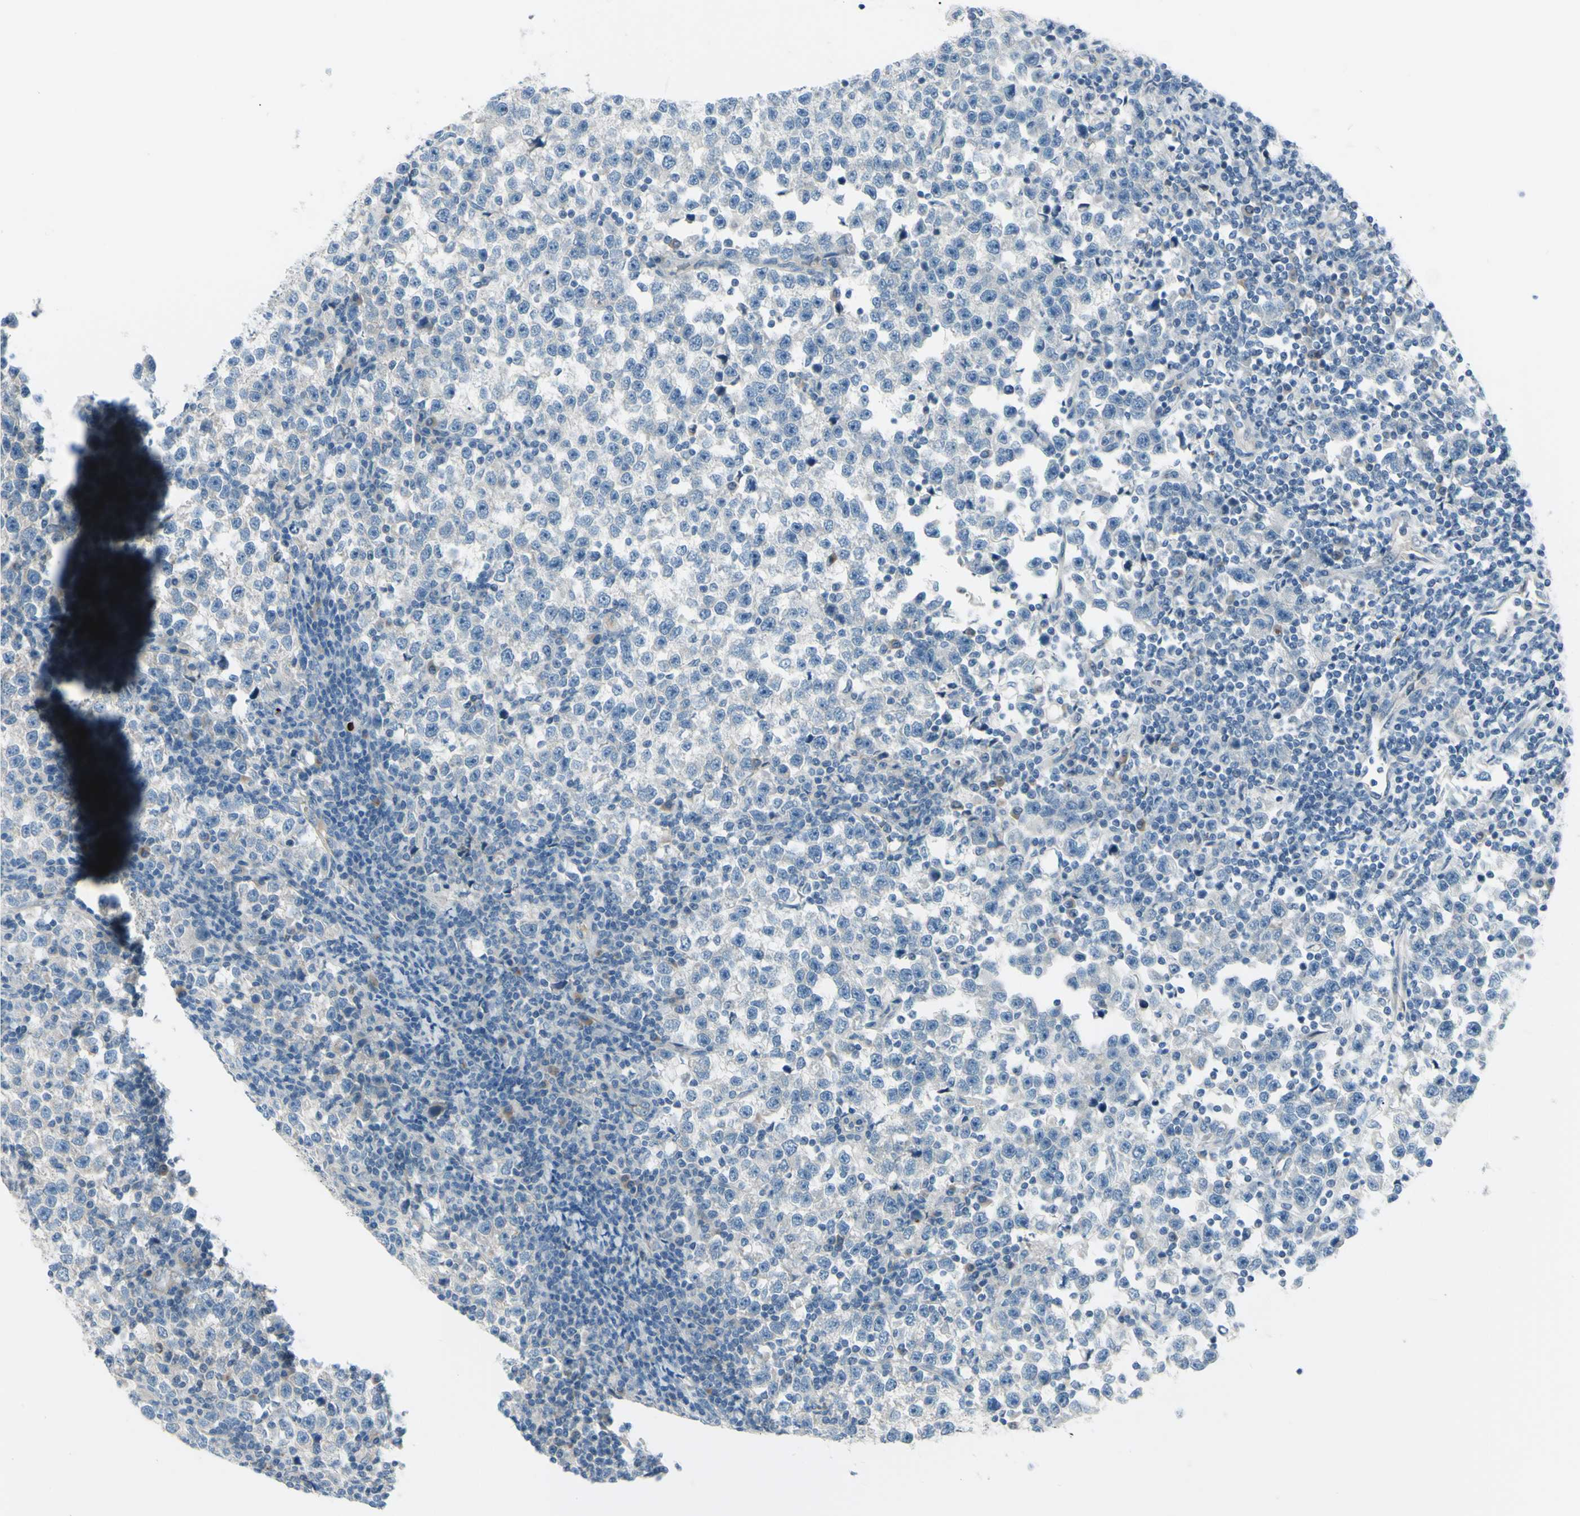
{"staining": {"intensity": "negative", "quantity": "none", "location": "none"}, "tissue": "testis cancer", "cell_type": "Tumor cells", "image_type": "cancer", "snomed": [{"axis": "morphology", "description": "Seminoma, NOS"}, {"axis": "topography", "description": "Testis"}], "caption": "A high-resolution photomicrograph shows immunohistochemistry staining of seminoma (testis), which shows no significant staining in tumor cells. (Stains: DAB immunohistochemistry with hematoxylin counter stain, Microscopy: brightfield microscopy at high magnification).", "gene": "LRRK1", "patient": {"sex": "male", "age": 43}}